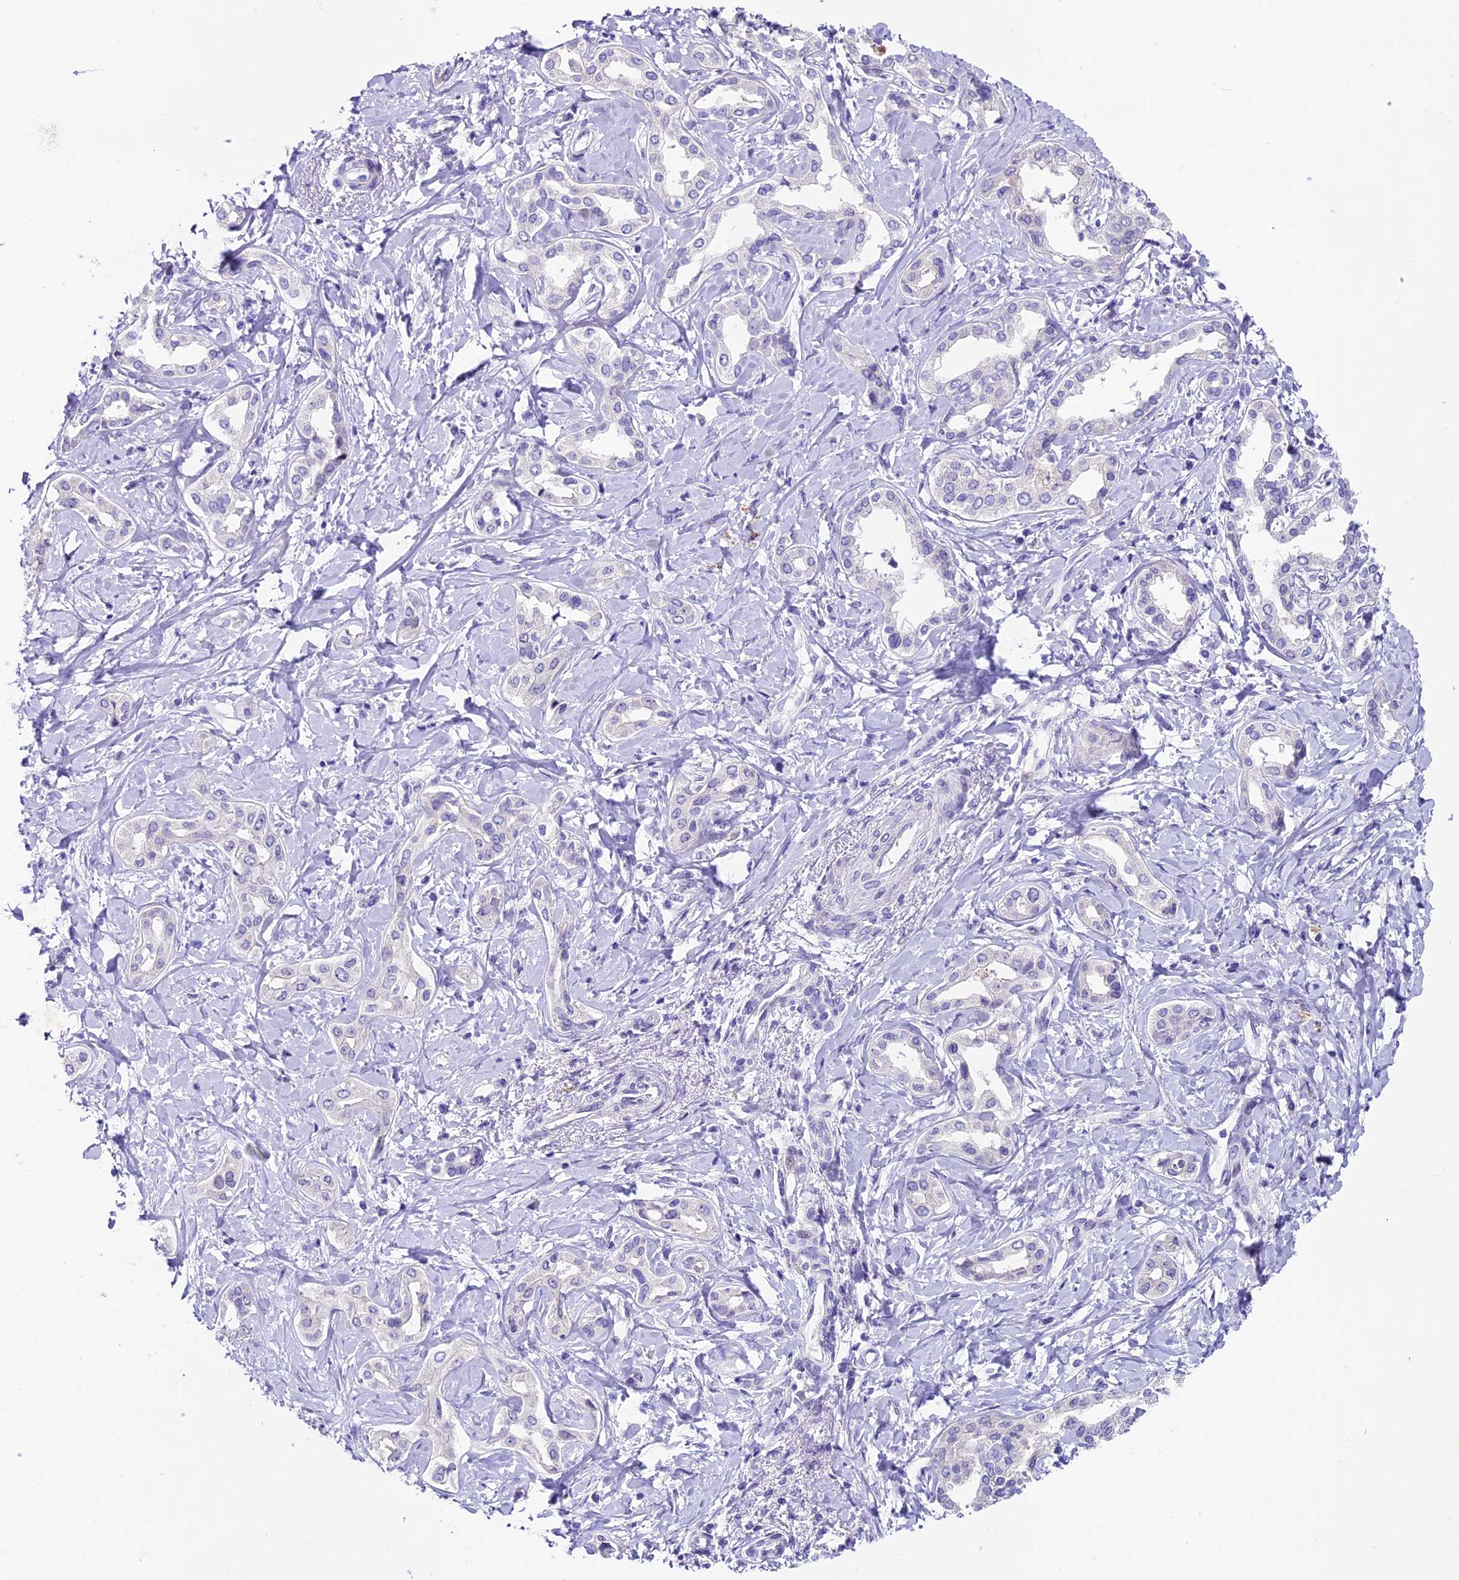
{"staining": {"intensity": "negative", "quantity": "none", "location": "none"}, "tissue": "liver cancer", "cell_type": "Tumor cells", "image_type": "cancer", "snomed": [{"axis": "morphology", "description": "Cholangiocarcinoma"}, {"axis": "topography", "description": "Liver"}], "caption": "Immunohistochemistry of human cholangiocarcinoma (liver) exhibits no positivity in tumor cells. The staining was performed using DAB (3,3'-diaminobenzidine) to visualize the protein expression in brown, while the nuclei were stained in blue with hematoxylin (Magnification: 20x).", "gene": "IFT140", "patient": {"sex": "female", "age": 77}}